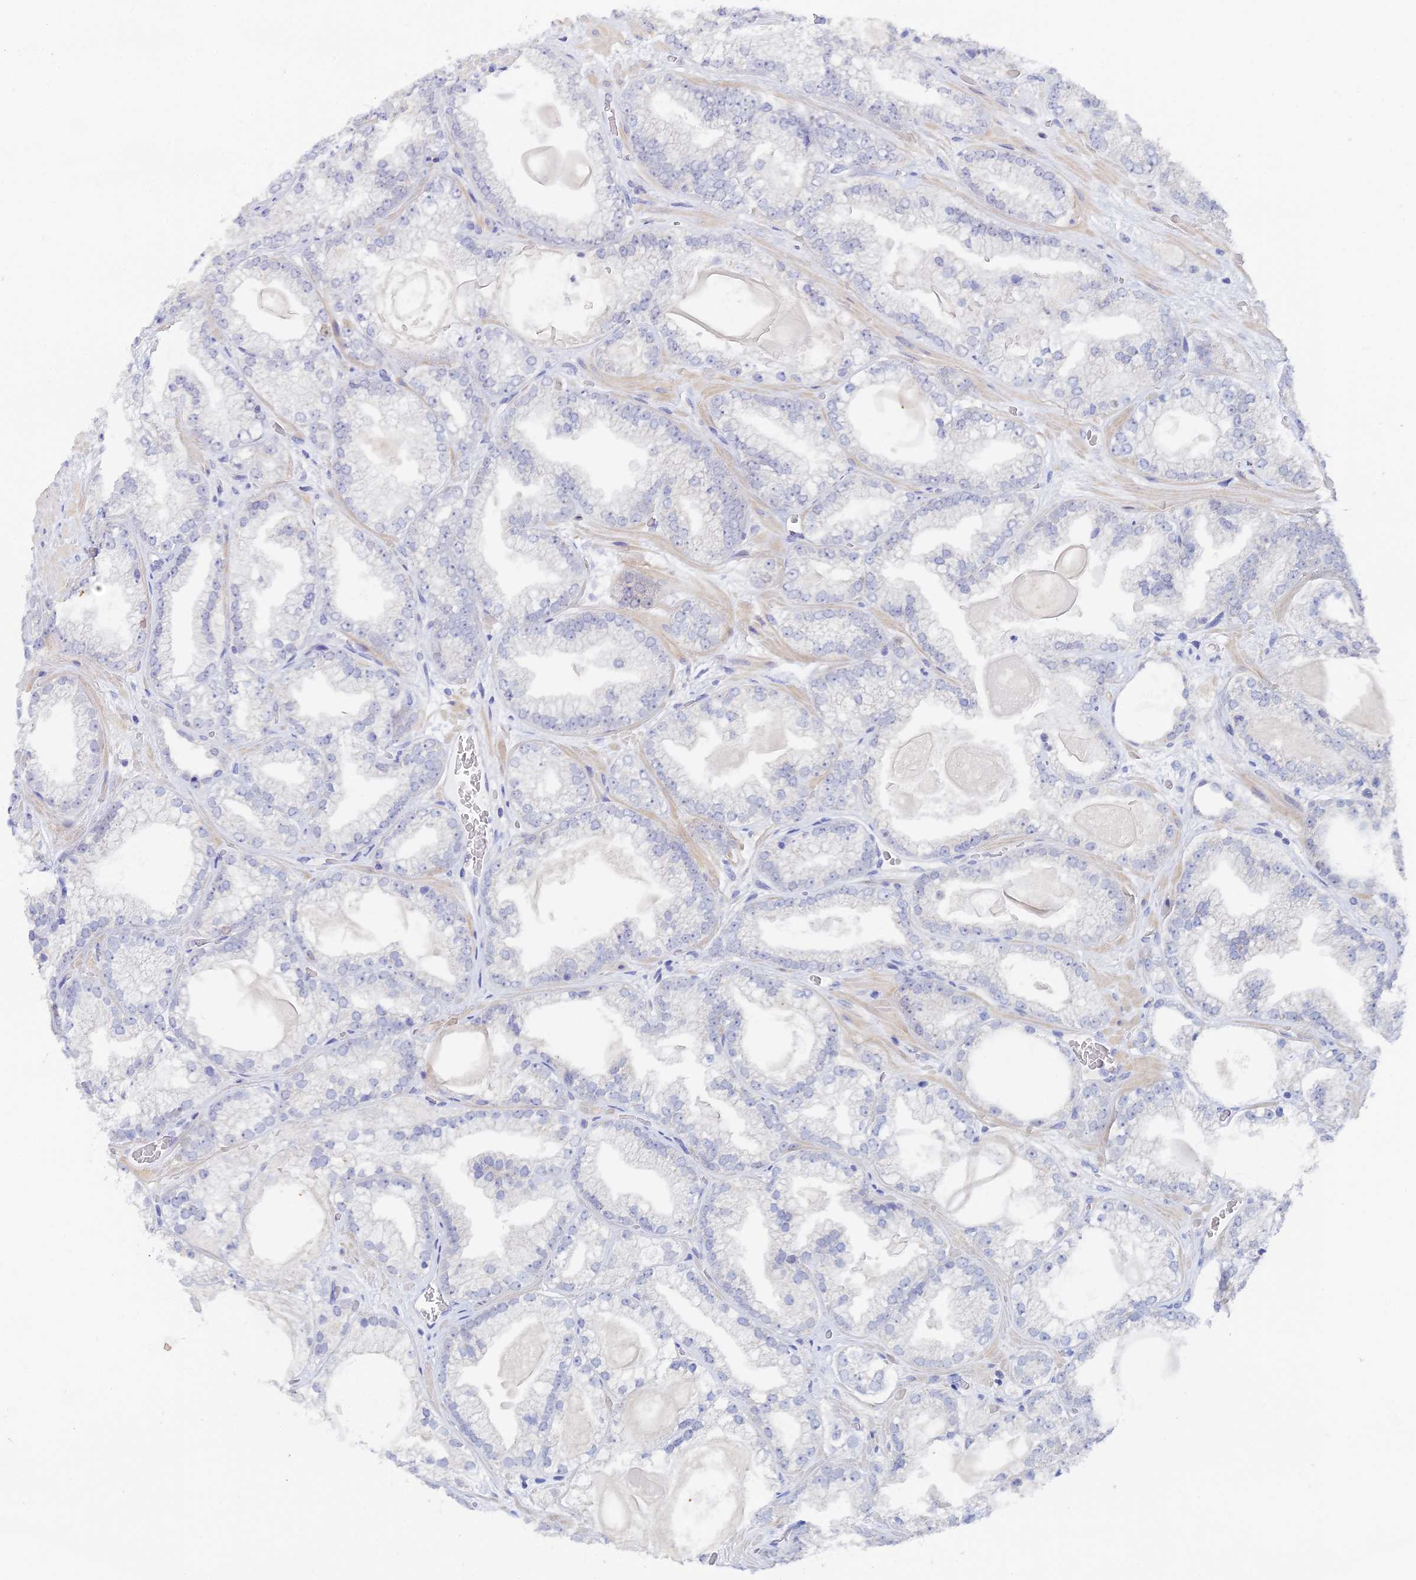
{"staining": {"intensity": "negative", "quantity": "none", "location": "none"}, "tissue": "prostate cancer", "cell_type": "Tumor cells", "image_type": "cancer", "snomed": [{"axis": "morphology", "description": "Adenocarcinoma, Low grade"}, {"axis": "topography", "description": "Prostate"}], "caption": "Tumor cells are negative for protein expression in human prostate low-grade adenocarcinoma. (DAB immunohistochemistry visualized using brightfield microscopy, high magnification).", "gene": "MCM2", "patient": {"sex": "male", "age": 57}}